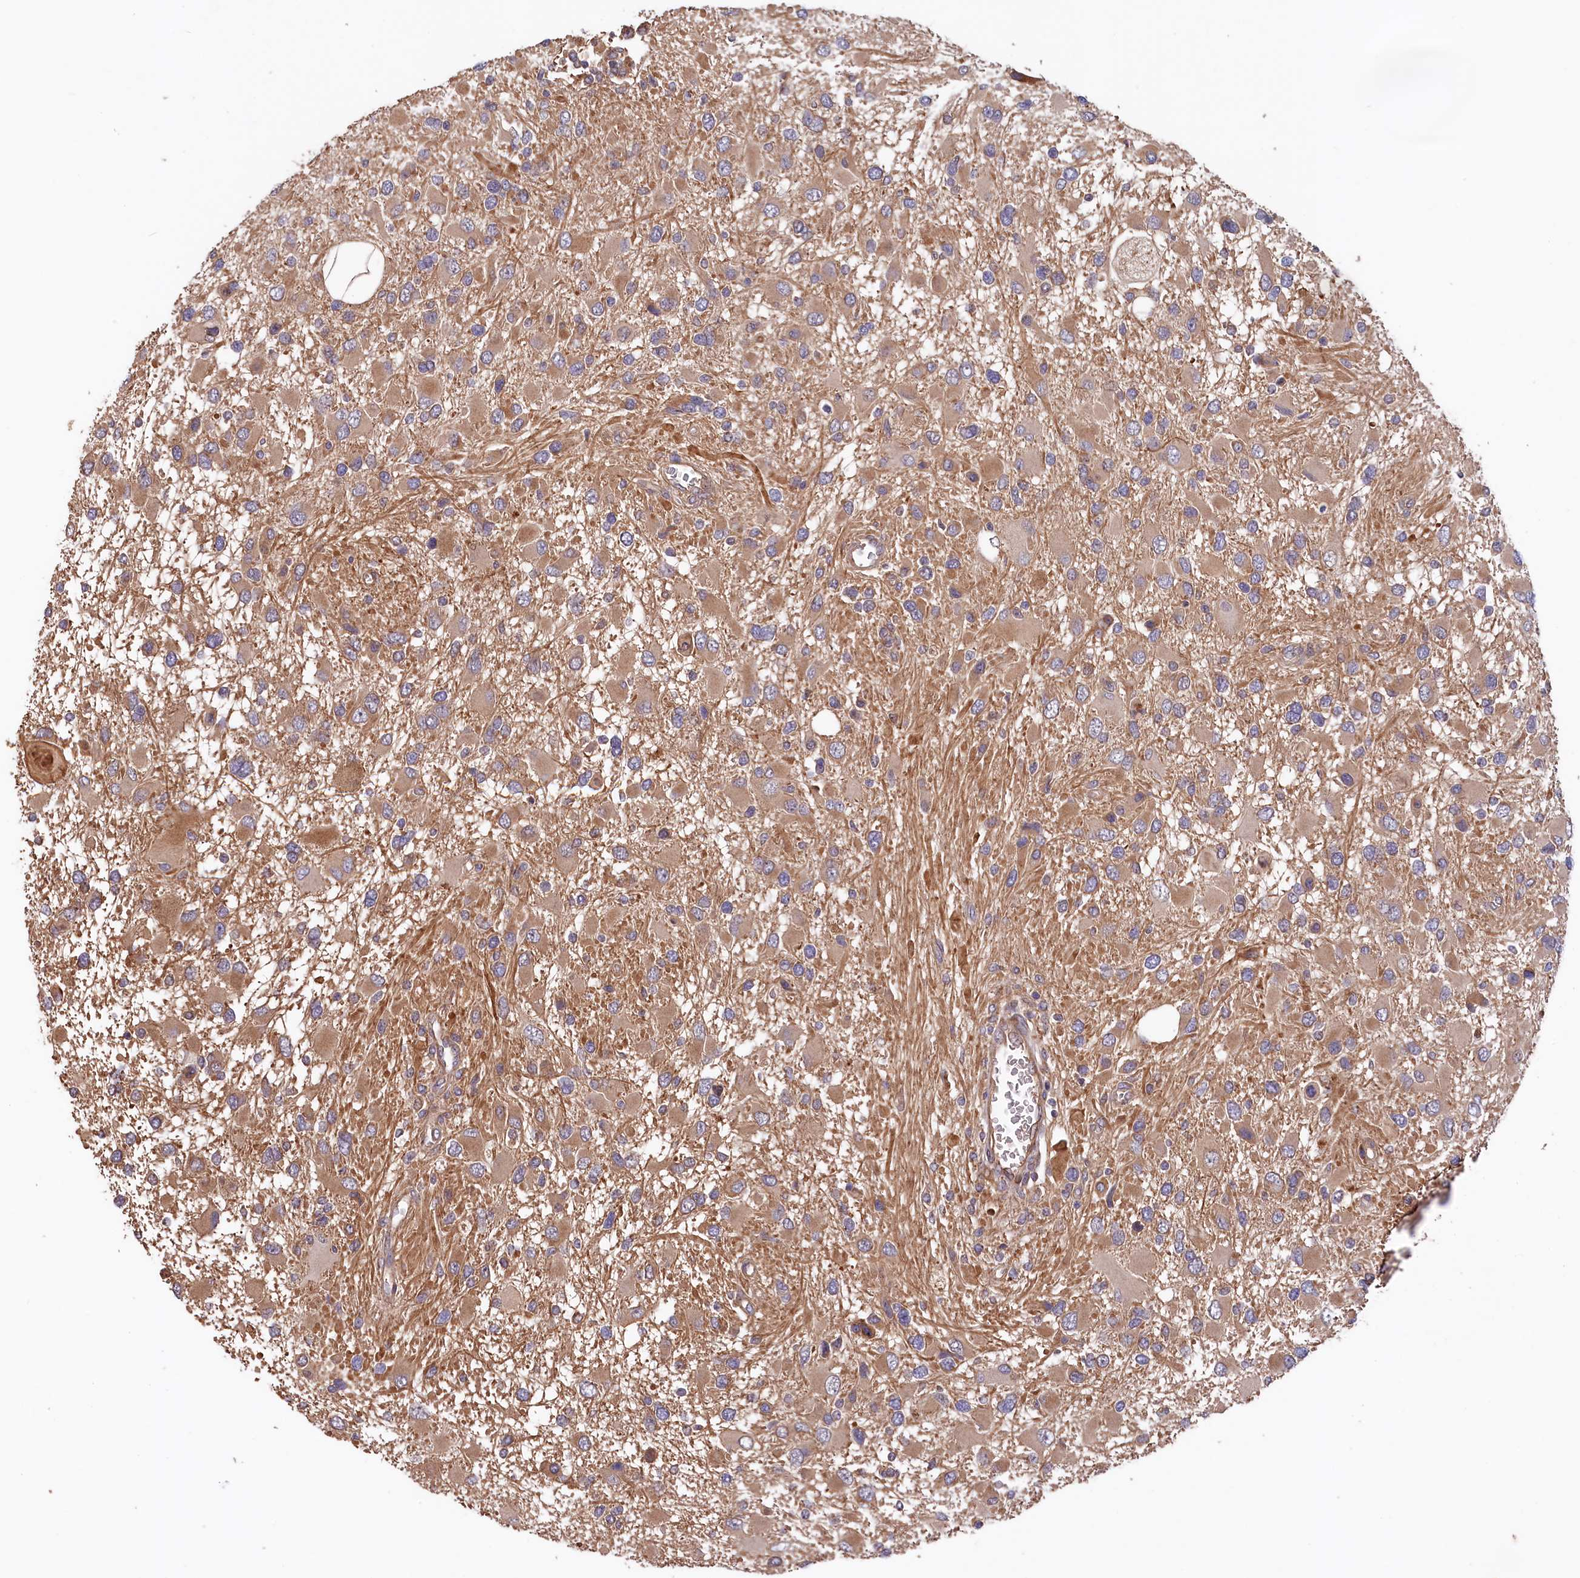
{"staining": {"intensity": "moderate", "quantity": ">75%", "location": "cytoplasmic/membranous"}, "tissue": "glioma", "cell_type": "Tumor cells", "image_type": "cancer", "snomed": [{"axis": "morphology", "description": "Glioma, malignant, High grade"}, {"axis": "topography", "description": "Brain"}], "caption": "Protein expression analysis of malignant high-grade glioma shows moderate cytoplasmic/membranous staining in about >75% of tumor cells. The protein of interest is shown in brown color, while the nuclei are stained blue.", "gene": "GREB1L", "patient": {"sex": "male", "age": 53}}